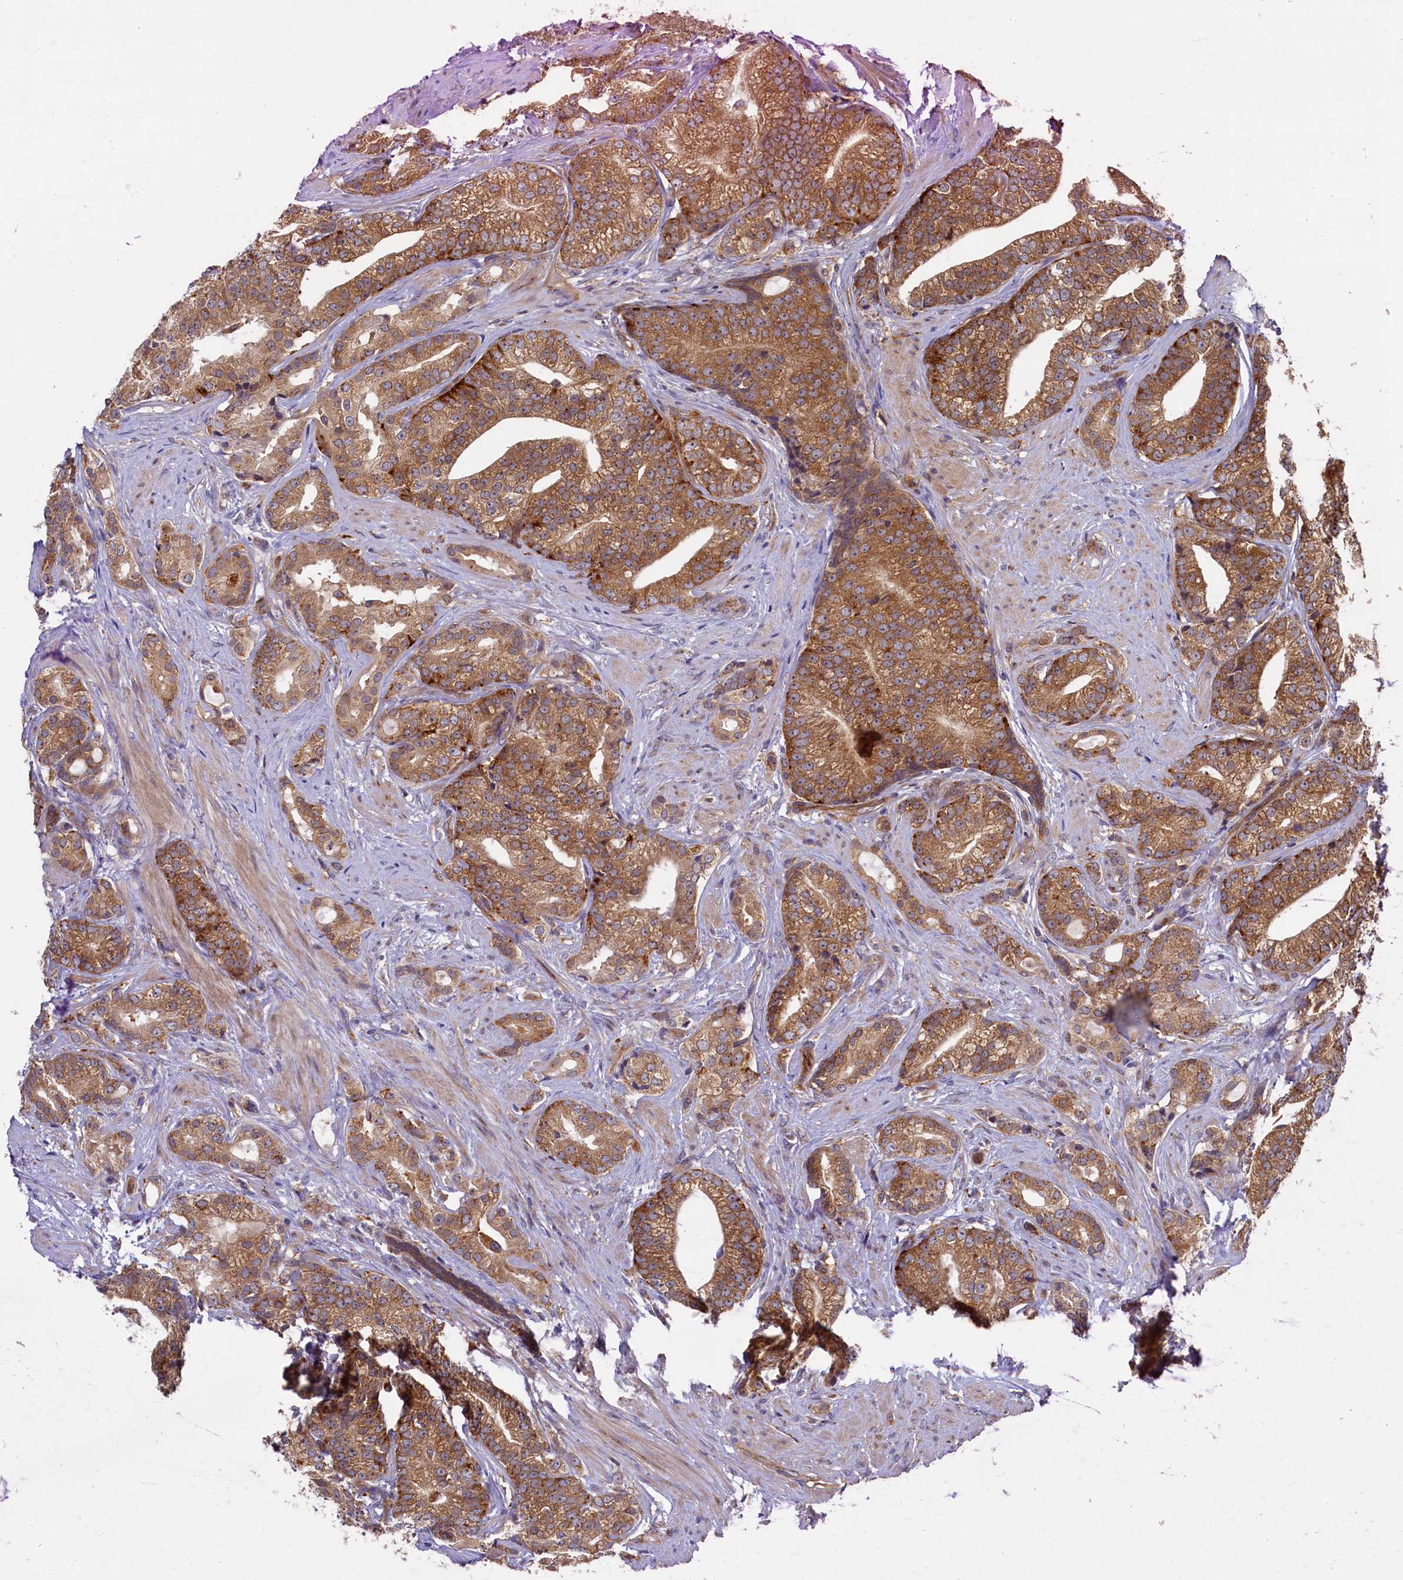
{"staining": {"intensity": "moderate", "quantity": ">75%", "location": "cytoplasmic/membranous"}, "tissue": "prostate cancer", "cell_type": "Tumor cells", "image_type": "cancer", "snomed": [{"axis": "morphology", "description": "Adenocarcinoma, Low grade"}, {"axis": "topography", "description": "Prostate"}], "caption": "Immunohistochemical staining of human prostate cancer shows medium levels of moderate cytoplasmic/membranous positivity in approximately >75% of tumor cells.", "gene": "STX12", "patient": {"sex": "male", "age": 71}}